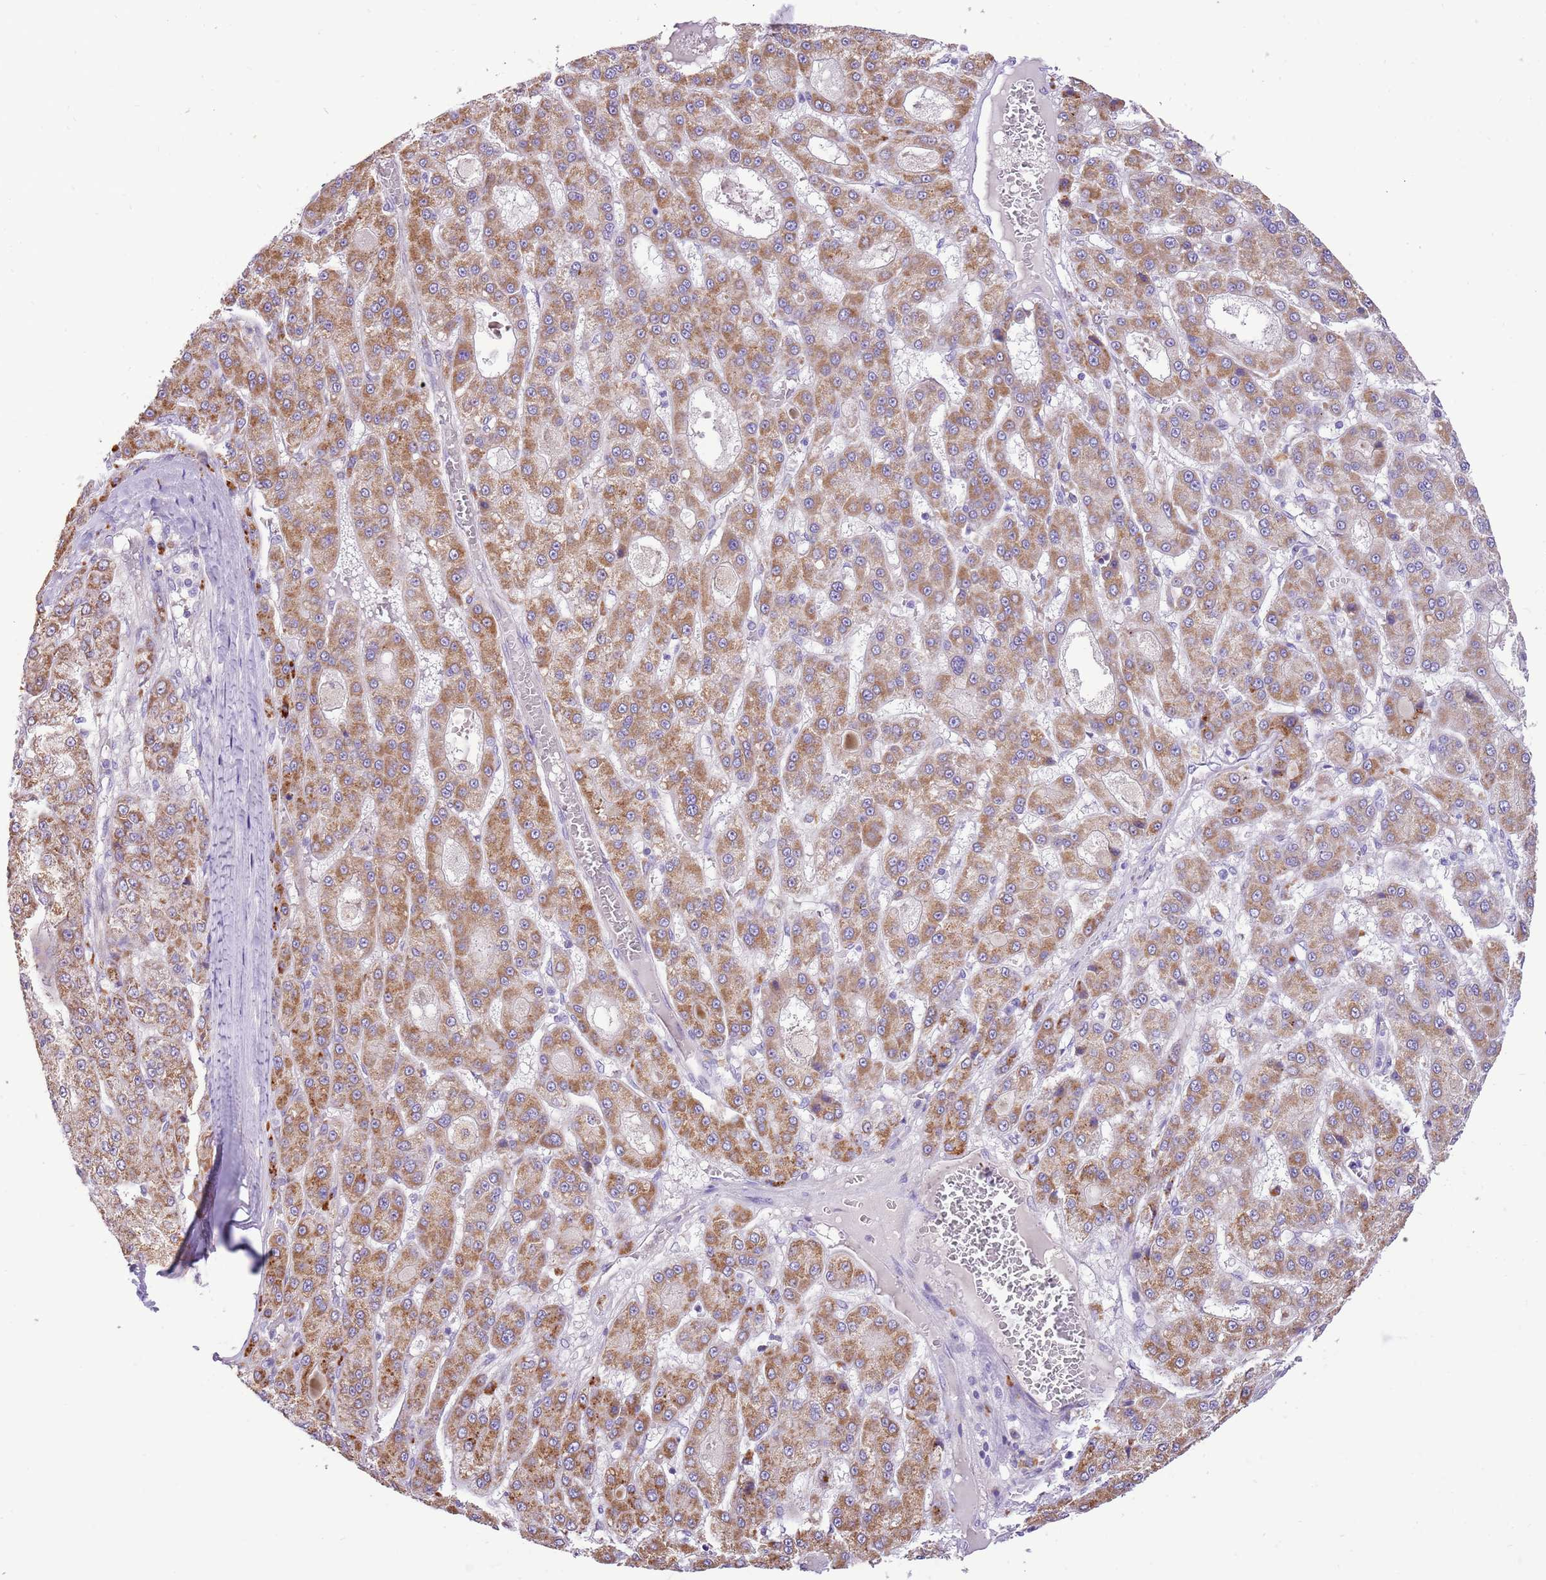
{"staining": {"intensity": "moderate", "quantity": "25%-75%", "location": "cytoplasmic/membranous"}, "tissue": "liver cancer", "cell_type": "Tumor cells", "image_type": "cancer", "snomed": [{"axis": "morphology", "description": "Carcinoma, Hepatocellular, NOS"}, {"axis": "topography", "description": "Liver"}], "caption": "A micrograph of hepatocellular carcinoma (liver) stained for a protein shows moderate cytoplasmic/membranous brown staining in tumor cells.", "gene": "COX17", "patient": {"sex": "male", "age": 70}}